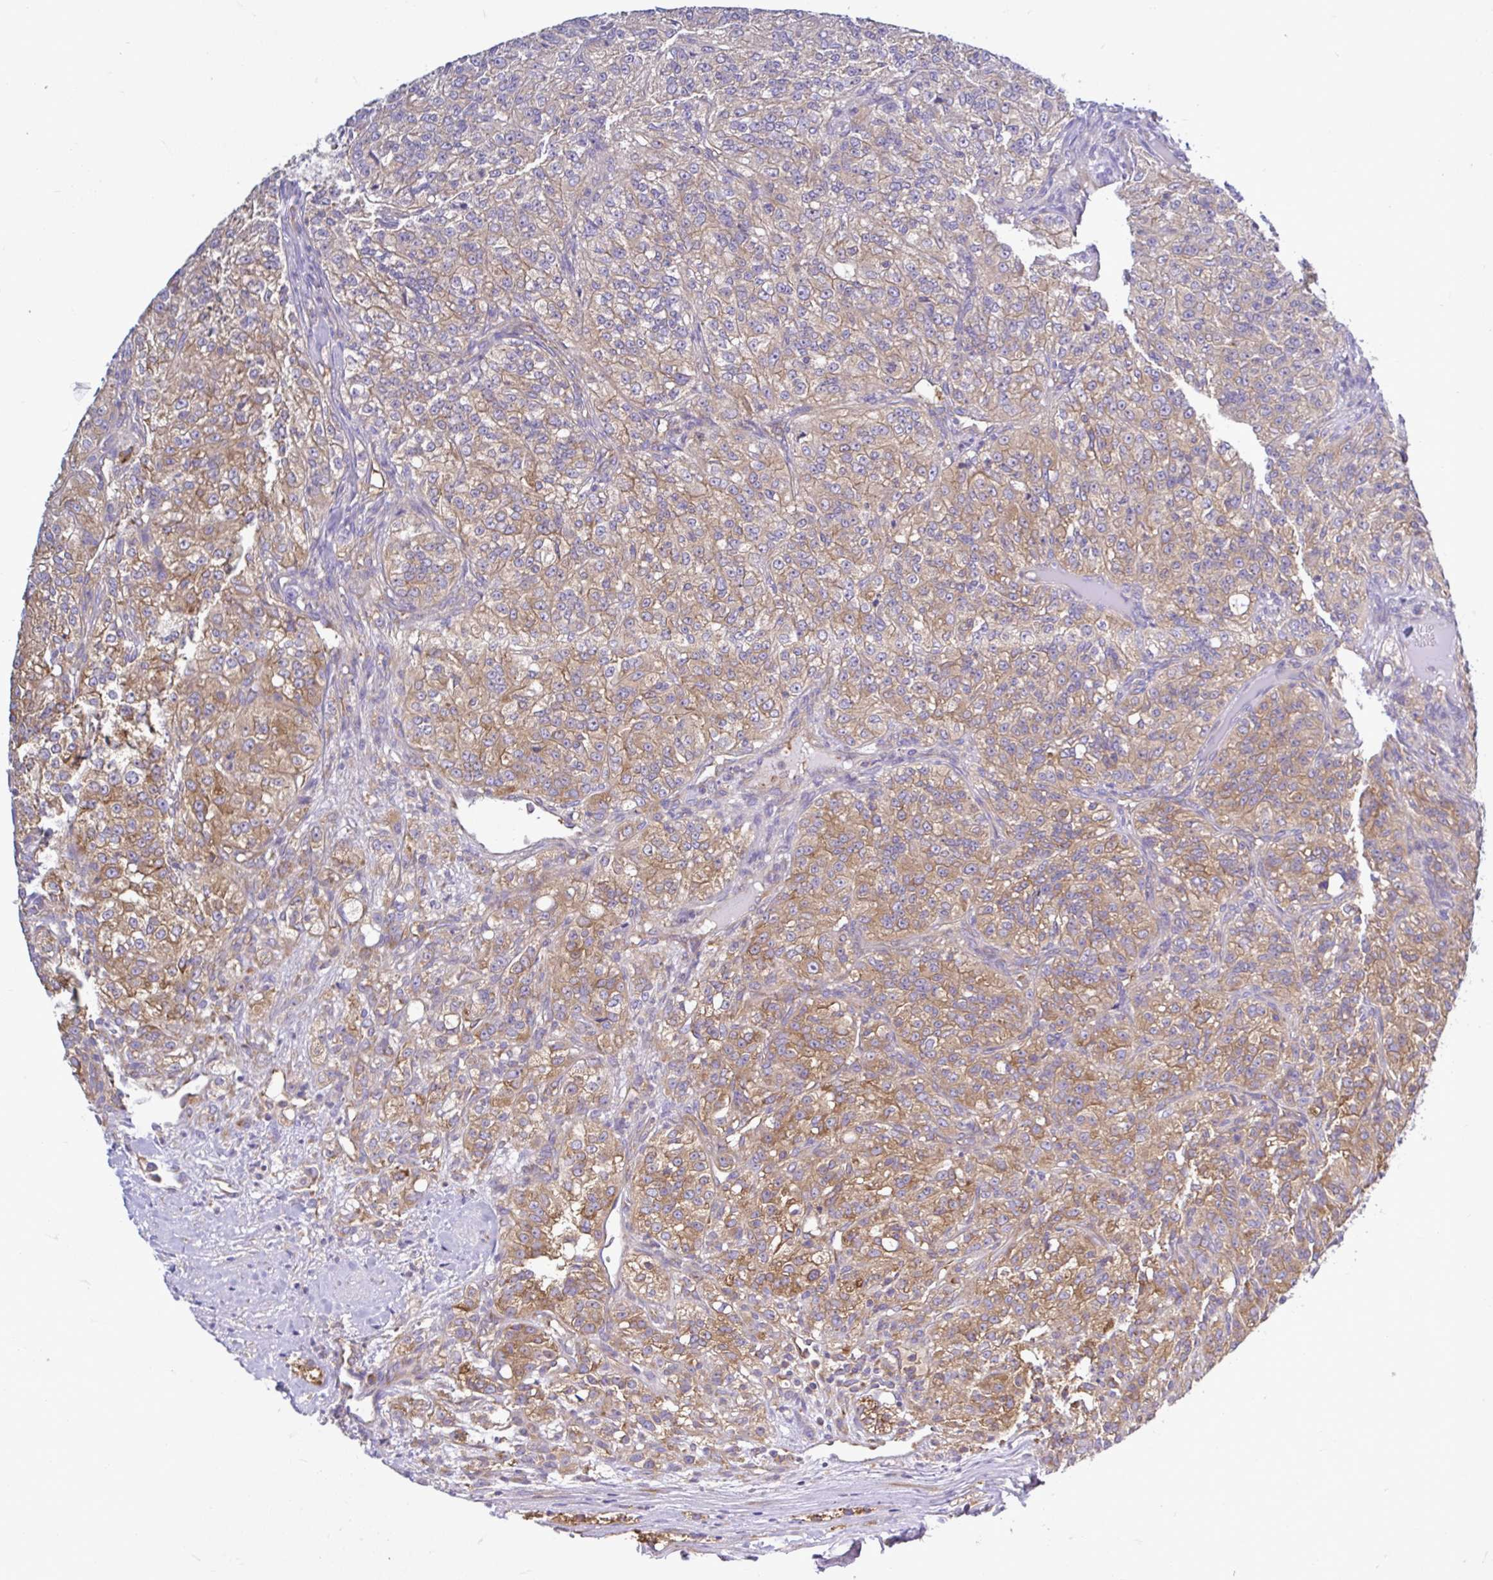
{"staining": {"intensity": "moderate", "quantity": "25%-75%", "location": "cytoplasmic/membranous"}, "tissue": "renal cancer", "cell_type": "Tumor cells", "image_type": "cancer", "snomed": [{"axis": "morphology", "description": "Adenocarcinoma, NOS"}, {"axis": "topography", "description": "Kidney"}], "caption": "Immunohistochemical staining of human renal cancer reveals medium levels of moderate cytoplasmic/membranous protein expression in about 25%-75% of tumor cells.", "gene": "LARS1", "patient": {"sex": "female", "age": 63}}